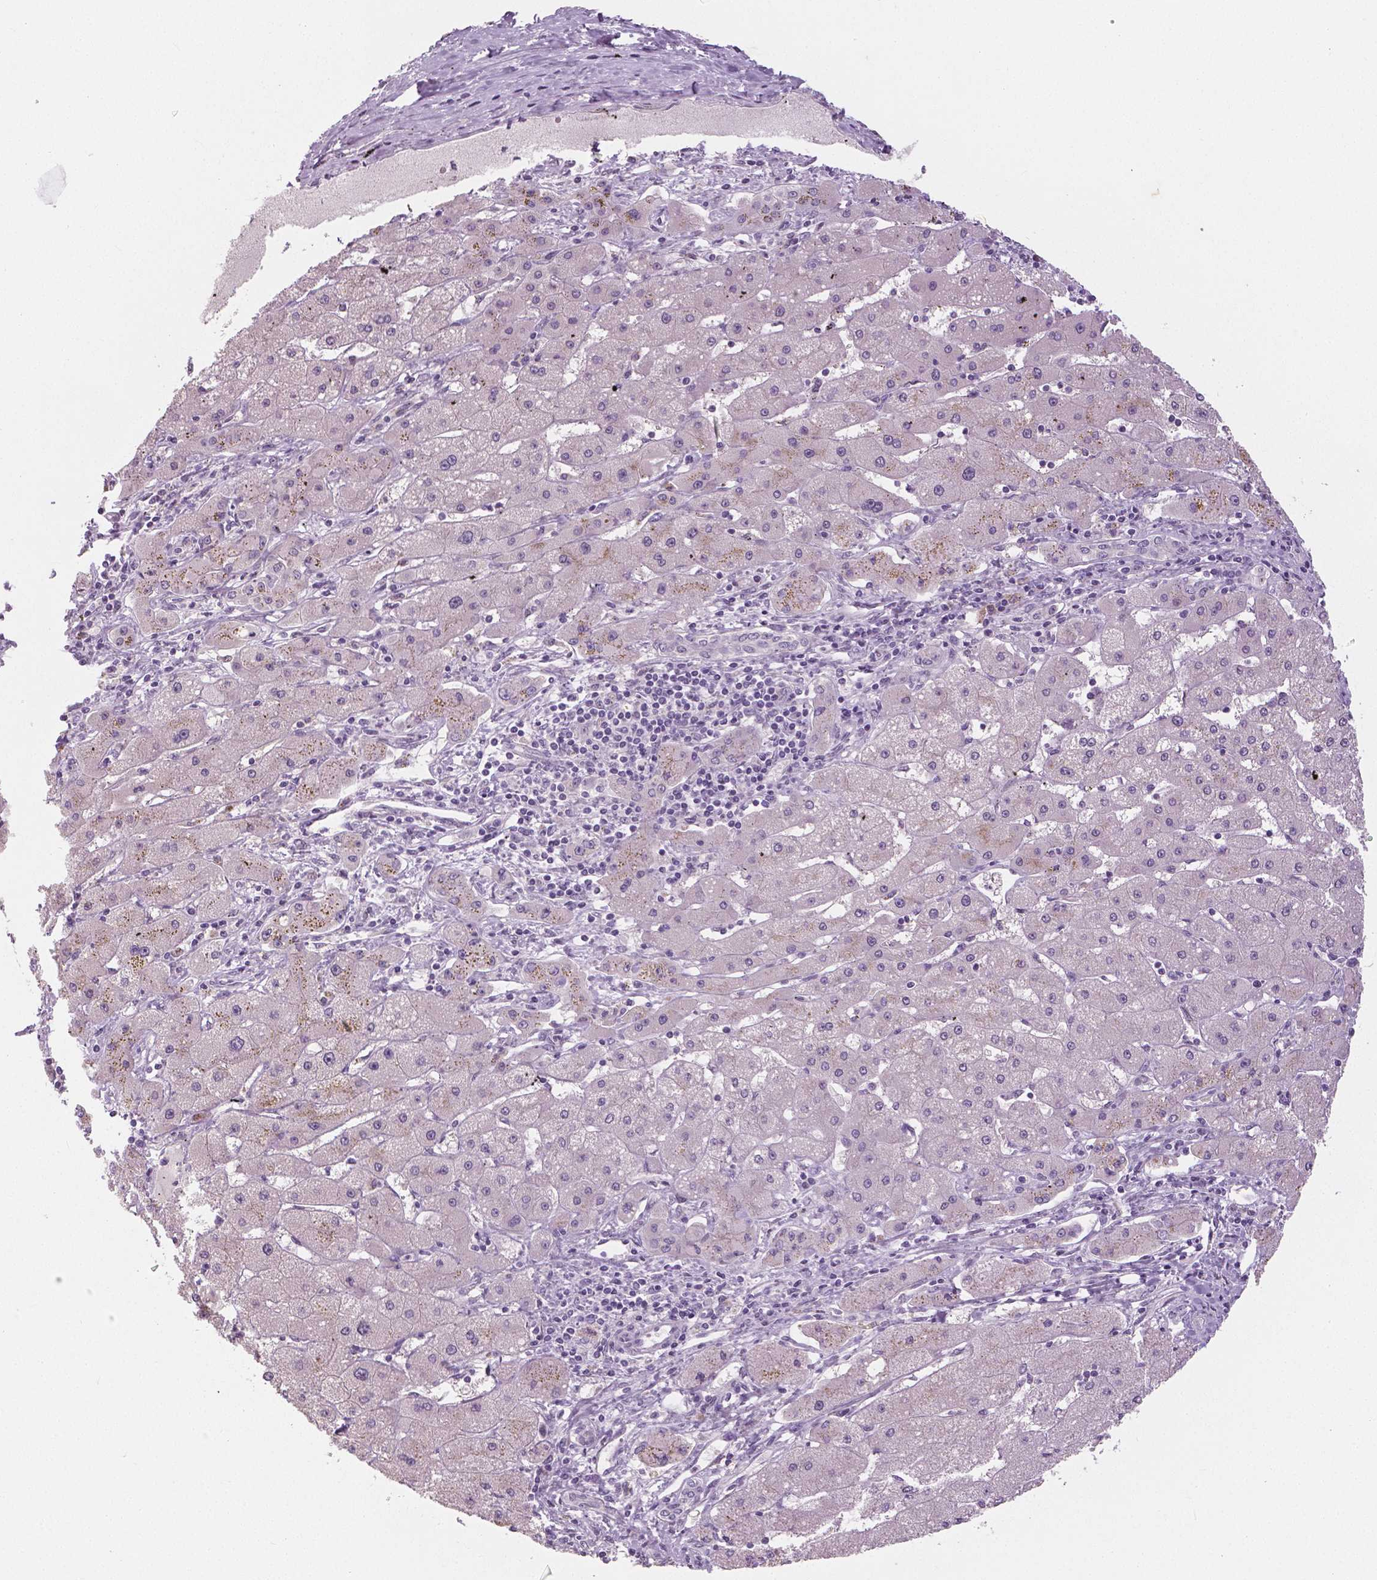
{"staining": {"intensity": "negative", "quantity": "none", "location": "none"}, "tissue": "liver cancer", "cell_type": "Tumor cells", "image_type": "cancer", "snomed": [{"axis": "morphology", "description": "Carcinoma, Hepatocellular, NOS"}, {"axis": "topography", "description": "Liver"}], "caption": "Protein analysis of liver hepatocellular carcinoma displays no significant staining in tumor cells. Nuclei are stained in blue.", "gene": "NECAB1", "patient": {"sex": "female", "age": 82}}